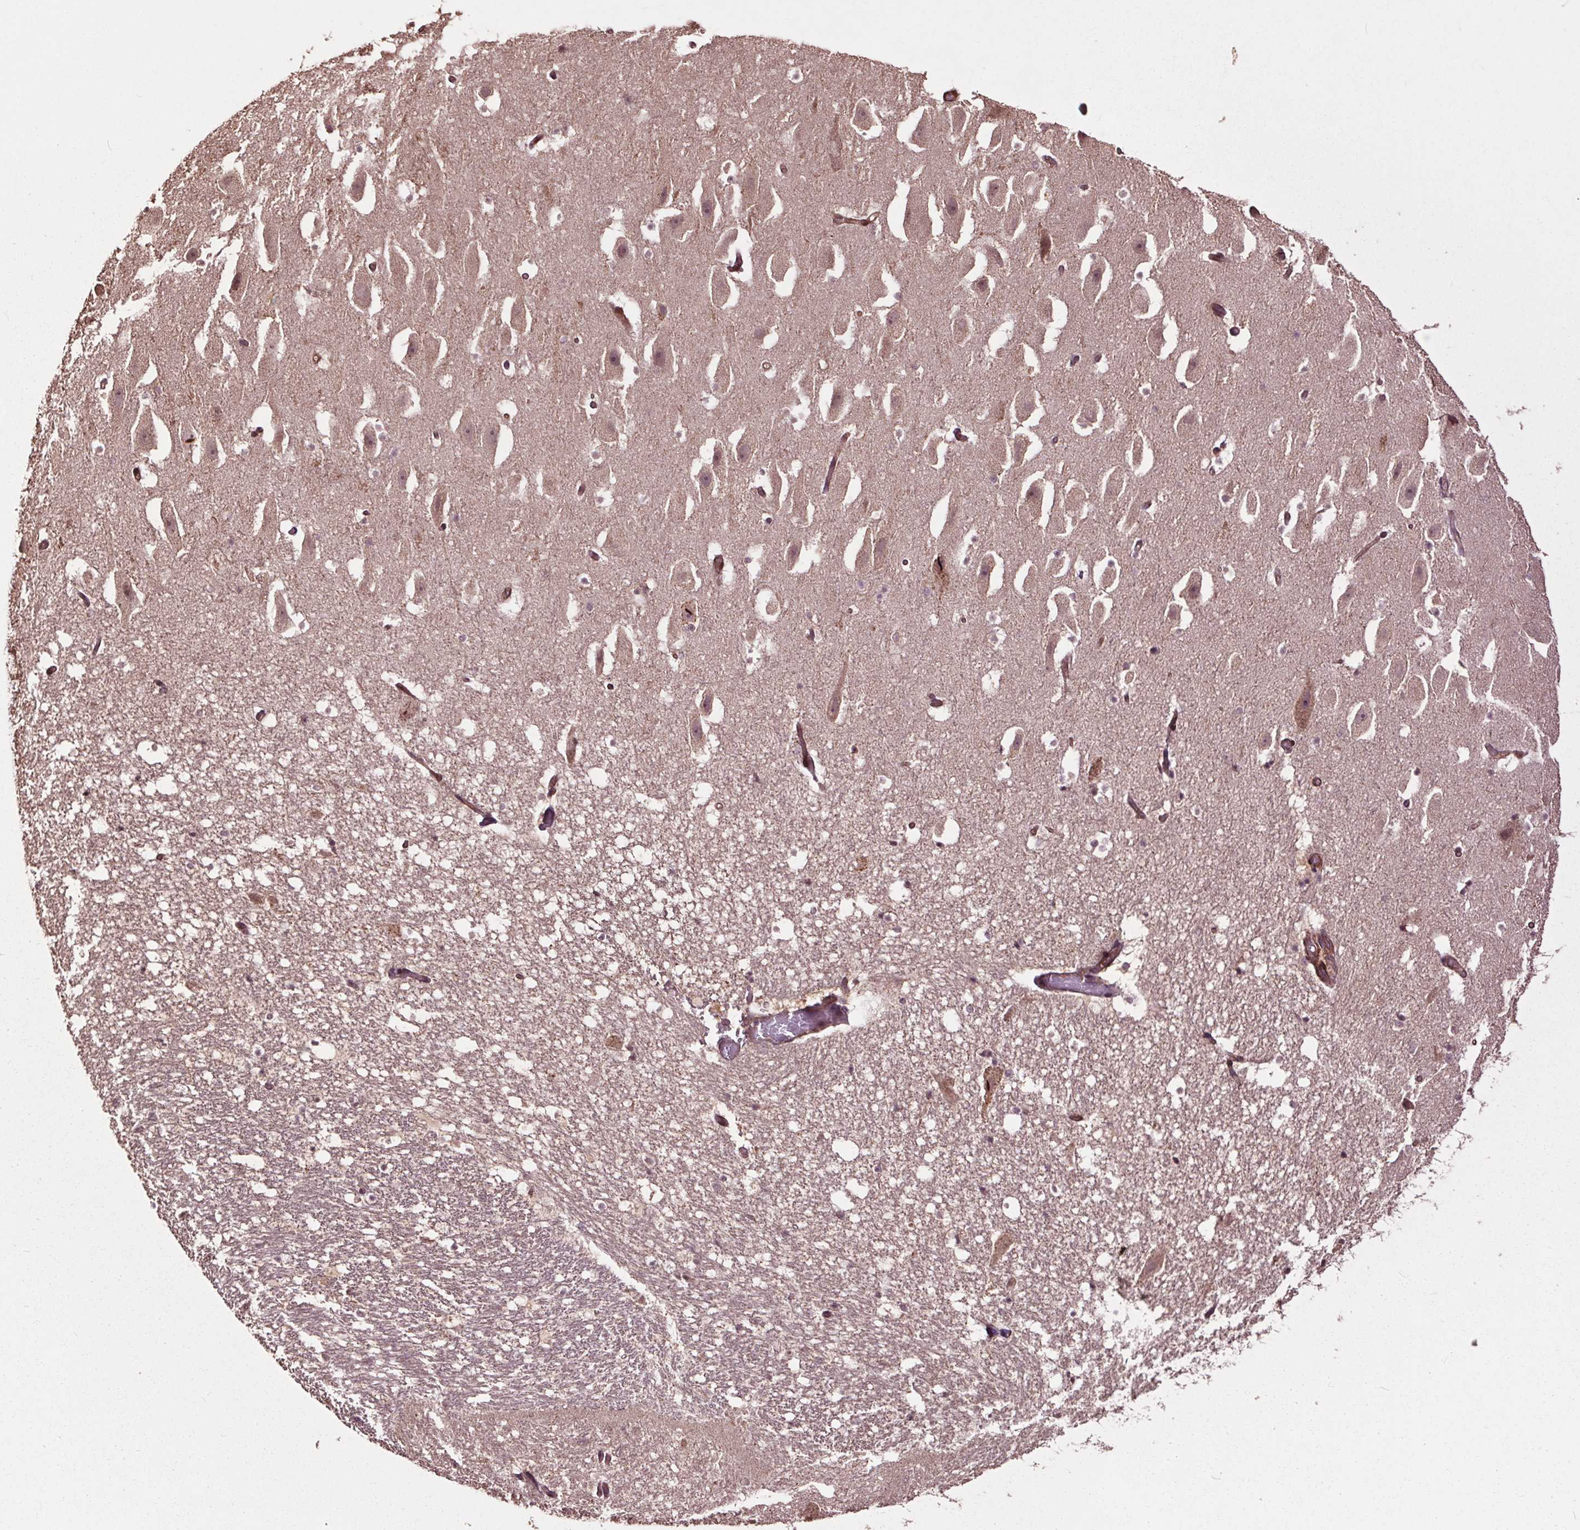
{"staining": {"intensity": "negative", "quantity": "none", "location": "none"}, "tissue": "hippocampus", "cell_type": "Glial cells", "image_type": "normal", "snomed": [{"axis": "morphology", "description": "Normal tissue, NOS"}, {"axis": "topography", "description": "Hippocampus"}], "caption": "This micrograph is of benign hippocampus stained with immunohistochemistry (IHC) to label a protein in brown with the nuclei are counter-stained blue. There is no staining in glial cells.", "gene": "CEP95", "patient": {"sex": "male", "age": 26}}